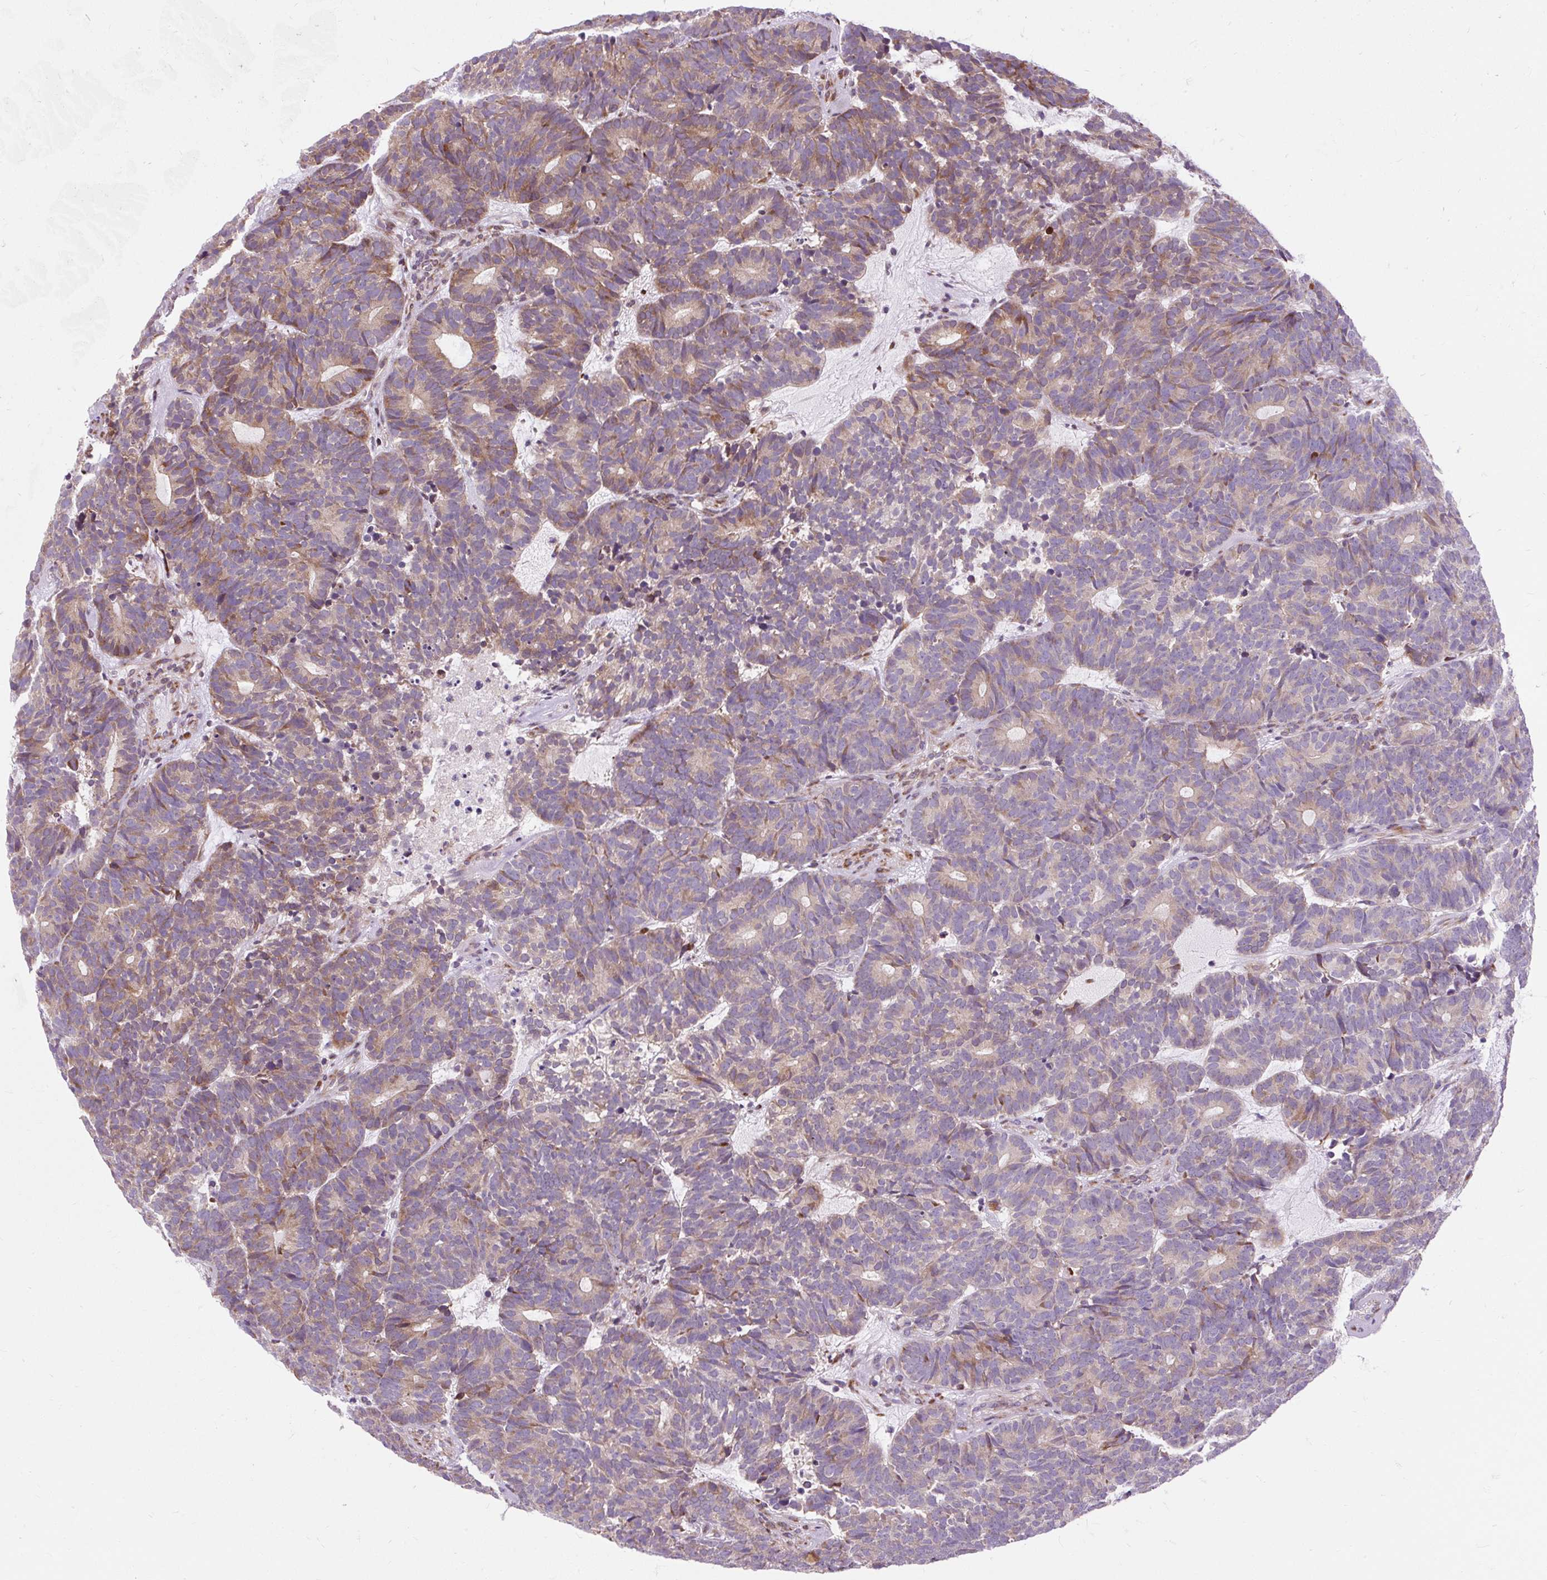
{"staining": {"intensity": "weak", "quantity": "25%-75%", "location": "cytoplasmic/membranous"}, "tissue": "head and neck cancer", "cell_type": "Tumor cells", "image_type": "cancer", "snomed": [{"axis": "morphology", "description": "Adenocarcinoma, NOS"}, {"axis": "topography", "description": "Head-Neck"}], "caption": "Immunohistochemical staining of human head and neck adenocarcinoma displays low levels of weak cytoplasmic/membranous protein expression in approximately 25%-75% of tumor cells.", "gene": "CISD3", "patient": {"sex": "female", "age": 81}}